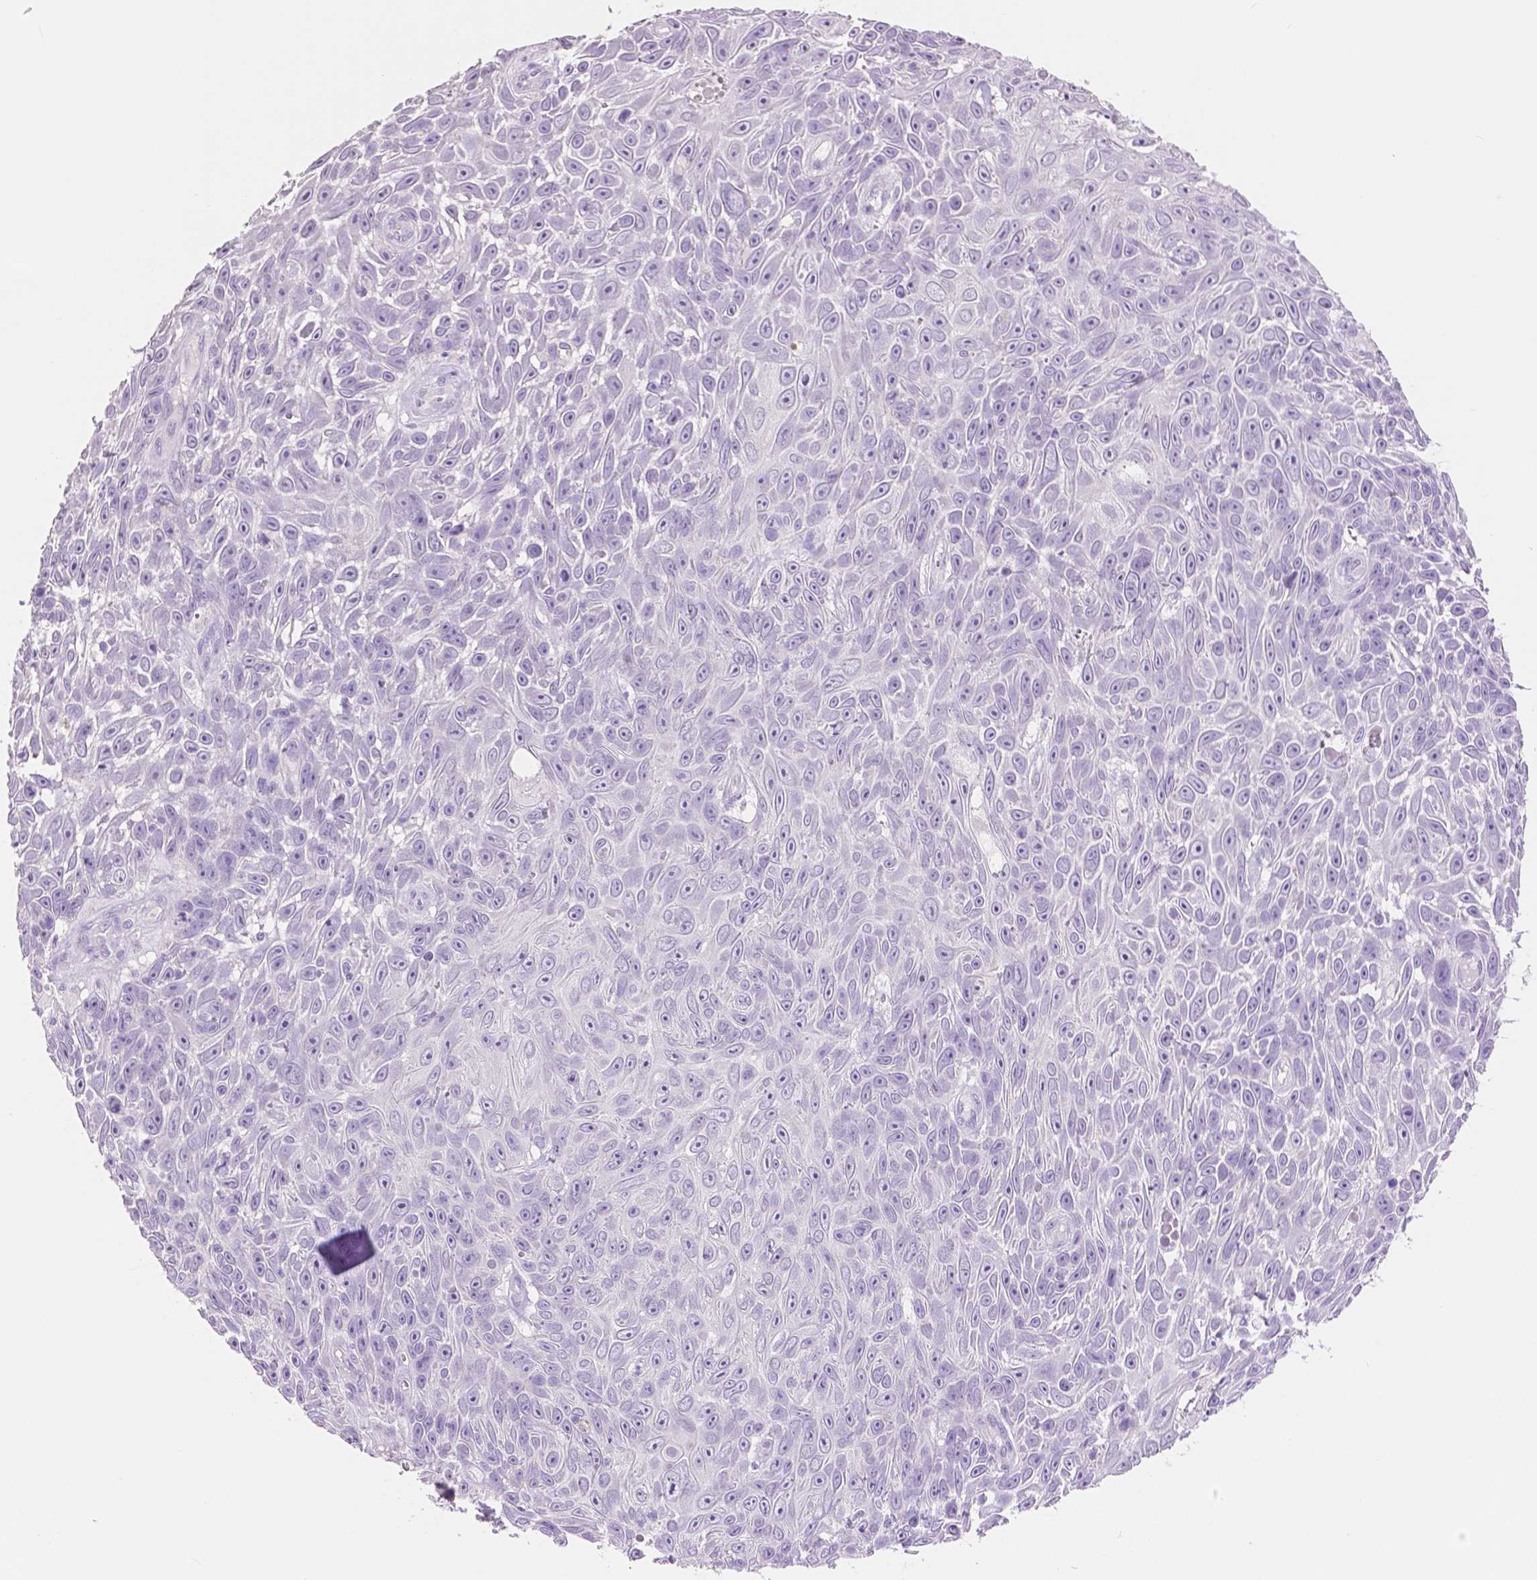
{"staining": {"intensity": "negative", "quantity": "none", "location": "none"}, "tissue": "skin cancer", "cell_type": "Tumor cells", "image_type": "cancer", "snomed": [{"axis": "morphology", "description": "Squamous cell carcinoma, NOS"}, {"axis": "topography", "description": "Skin"}], "caption": "Immunohistochemistry of skin squamous cell carcinoma demonstrates no staining in tumor cells.", "gene": "HNF1B", "patient": {"sex": "male", "age": 82}}